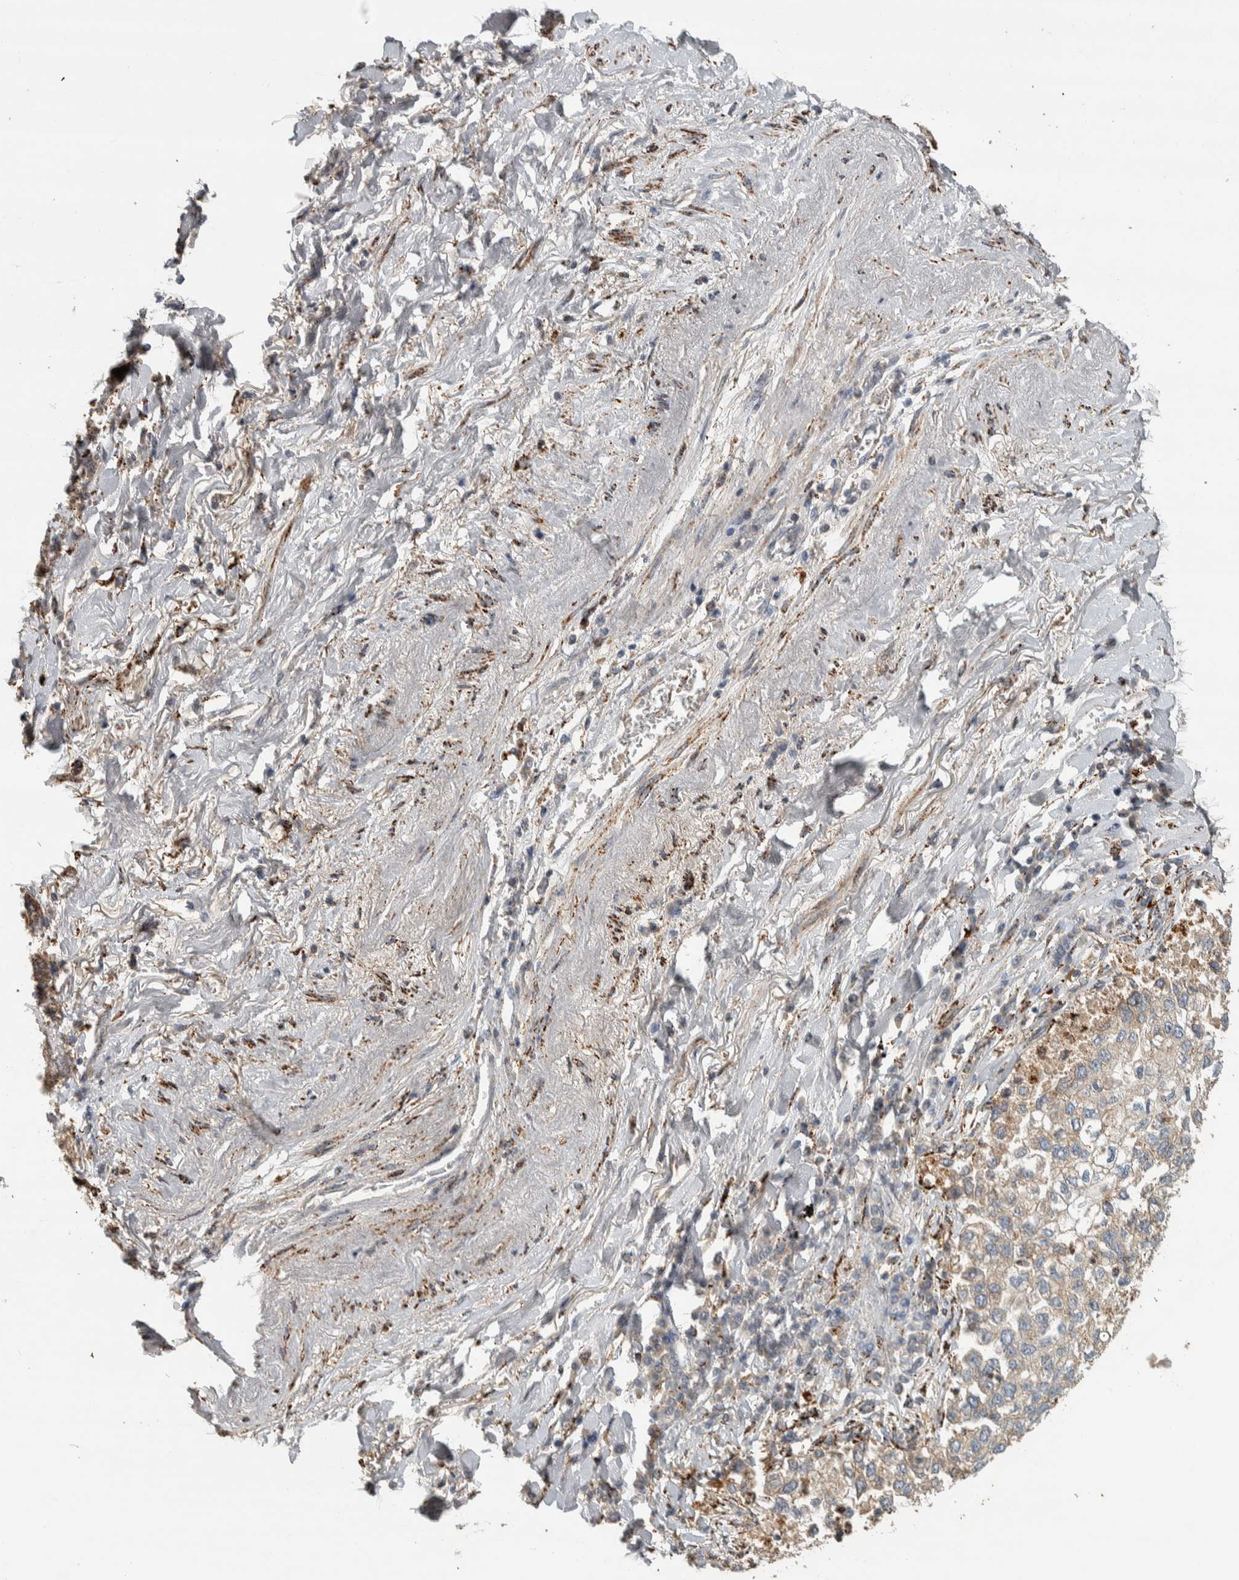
{"staining": {"intensity": "weak", "quantity": "25%-75%", "location": "cytoplasmic/membranous"}, "tissue": "lung cancer", "cell_type": "Tumor cells", "image_type": "cancer", "snomed": [{"axis": "morphology", "description": "Inflammation, NOS"}, {"axis": "morphology", "description": "Adenocarcinoma, NOS"}, {"axis": "topography", "description": "Lung"}], "caption": "Immunohistochemistry of human adenocarcinoma (lung) exhibits low levels of weak cytoplasmic/membranous expression in about 25%-75% of tumor cells.", "gene": "FAM78A", "patient": {"sex": "male", "age": 63}}